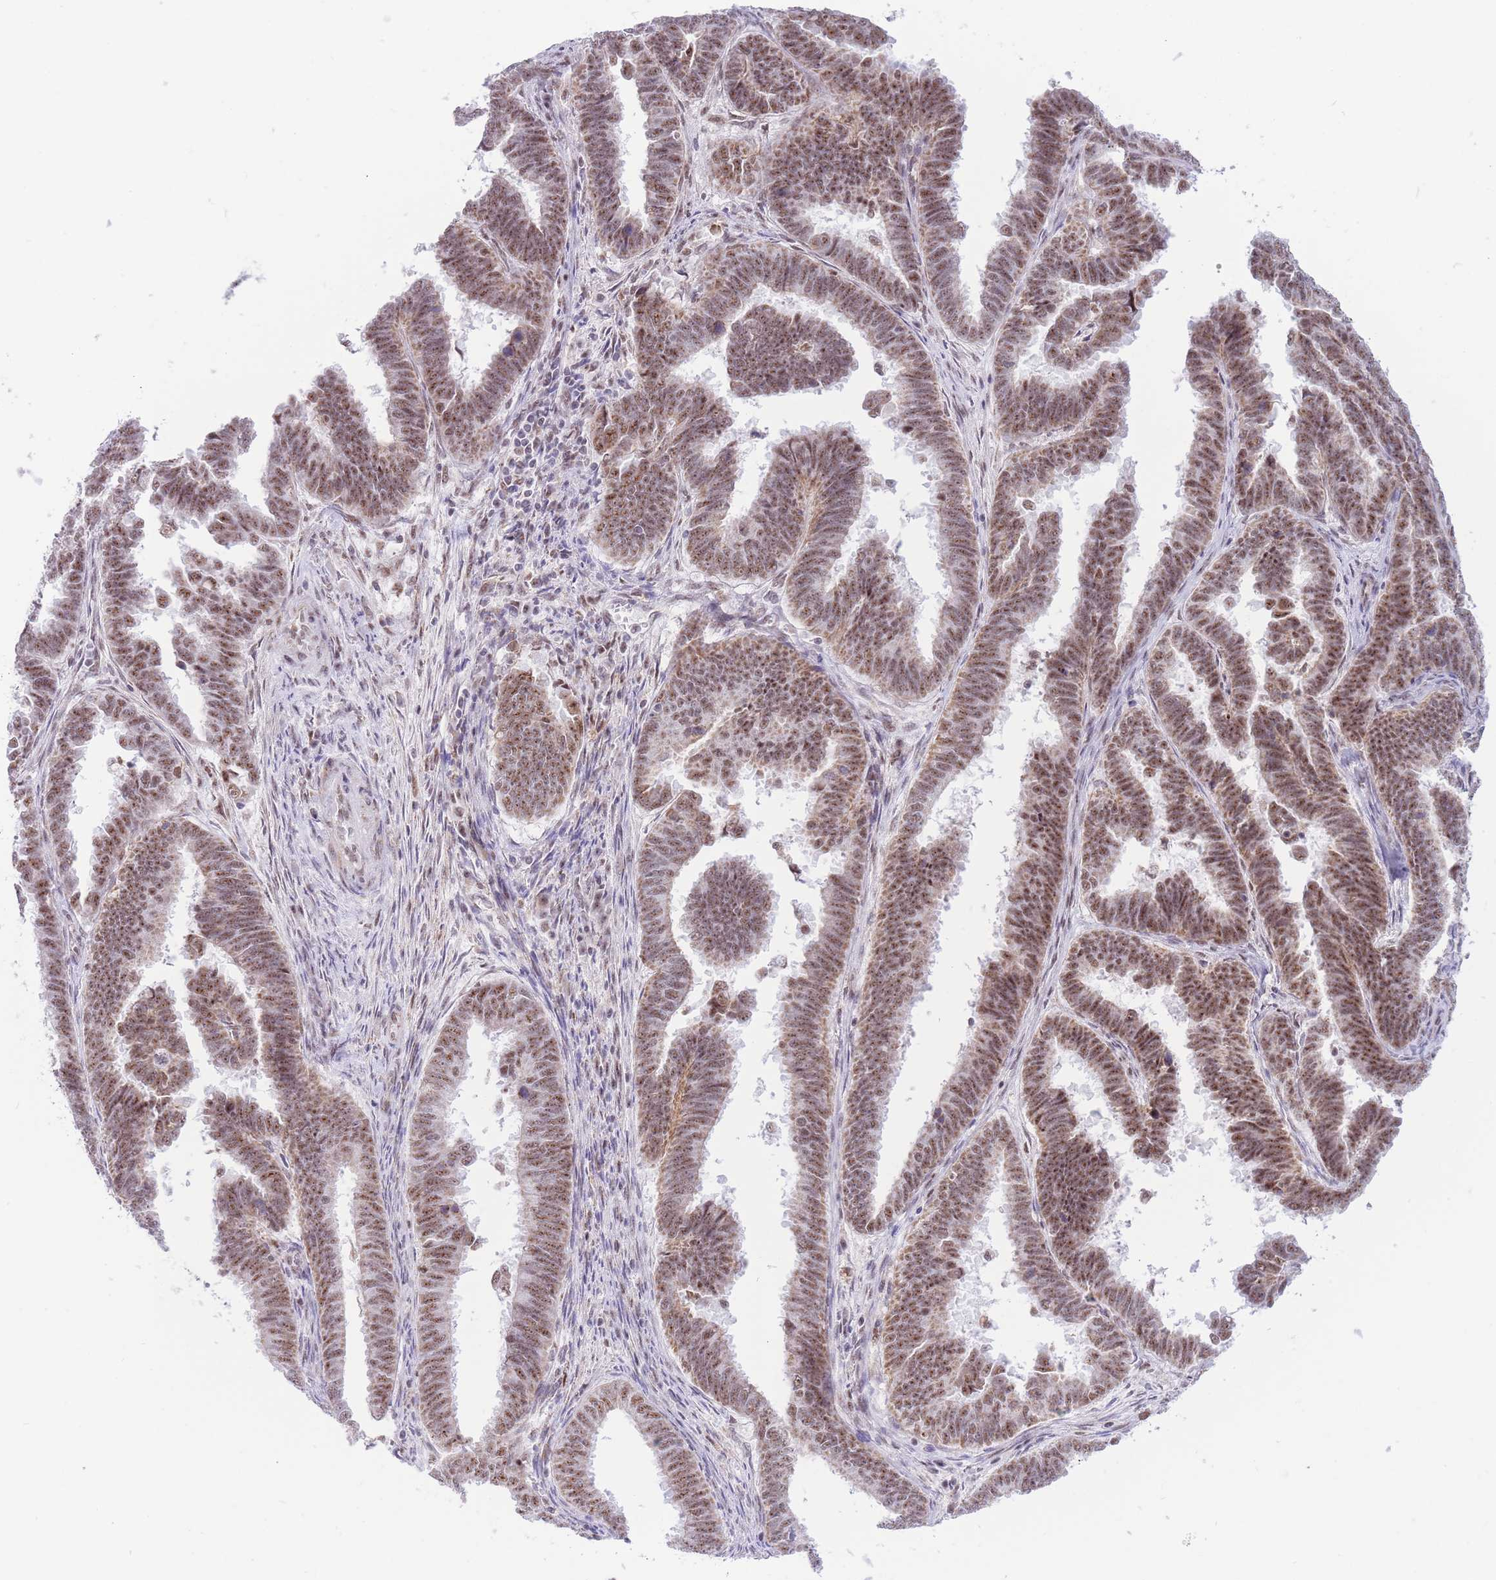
{"staining": {"intensity": "moderate", "quantity": ">75%", "location": "cytoplasmic/membranous,nuclear"}, "tissue": "endometrial cancer", "cell_type": "Tumor cells", "image_type": "cancer", "snomed": [{"axis": "morphology", "description": "Adenocarcinoma, NOS"}, {"axis": "topography", "description": "Endometrium"}], "caption": "Endometrial cancer (adenocarcinoma) stained with a brown dye shows moderate cytoplasmic/membranous and nuclear positive staining in approximately >75% of tumor cells.", "gene": "CYP2B6", "patient": {"sex": "female", "age": 75}}